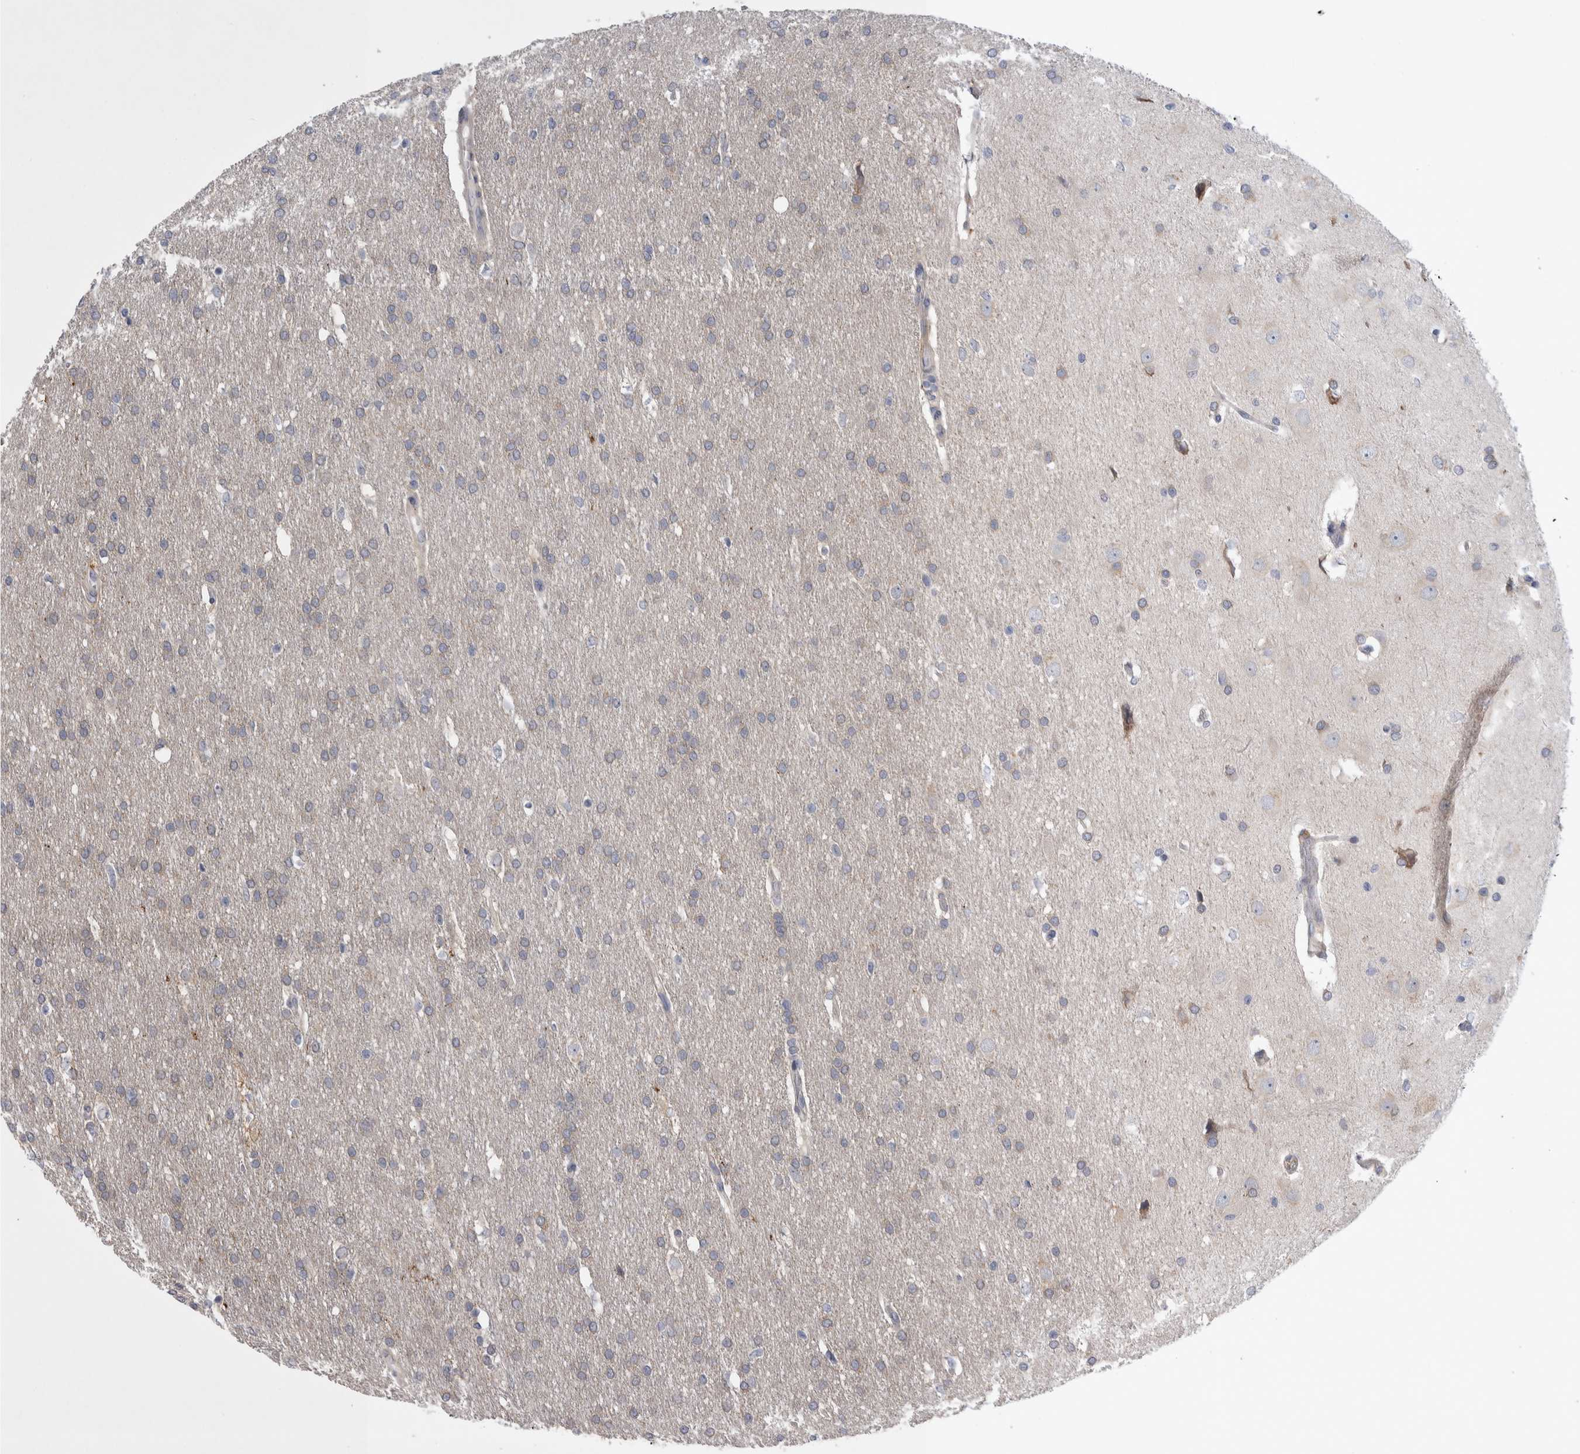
{"staining": {"intensity": "weak", "quantity": "<25%", "location": "cytoplasmic/membranous"}, "tissue": "glioma", "cell_type": "Tumor cells", "image_type": "cancer", "snomed": [{"axis": "morphology", "description": "Glioma, malignant, Low grade"}, {"axis": "topography", "description": "Brain"}], "caption": "Immunohistochemistry (IHC) of human malignant glioma (low-grade) reveals no positivity in tumor cells.", "gene": "IBTK", "patient": {"sex": "female", "age": 37}}